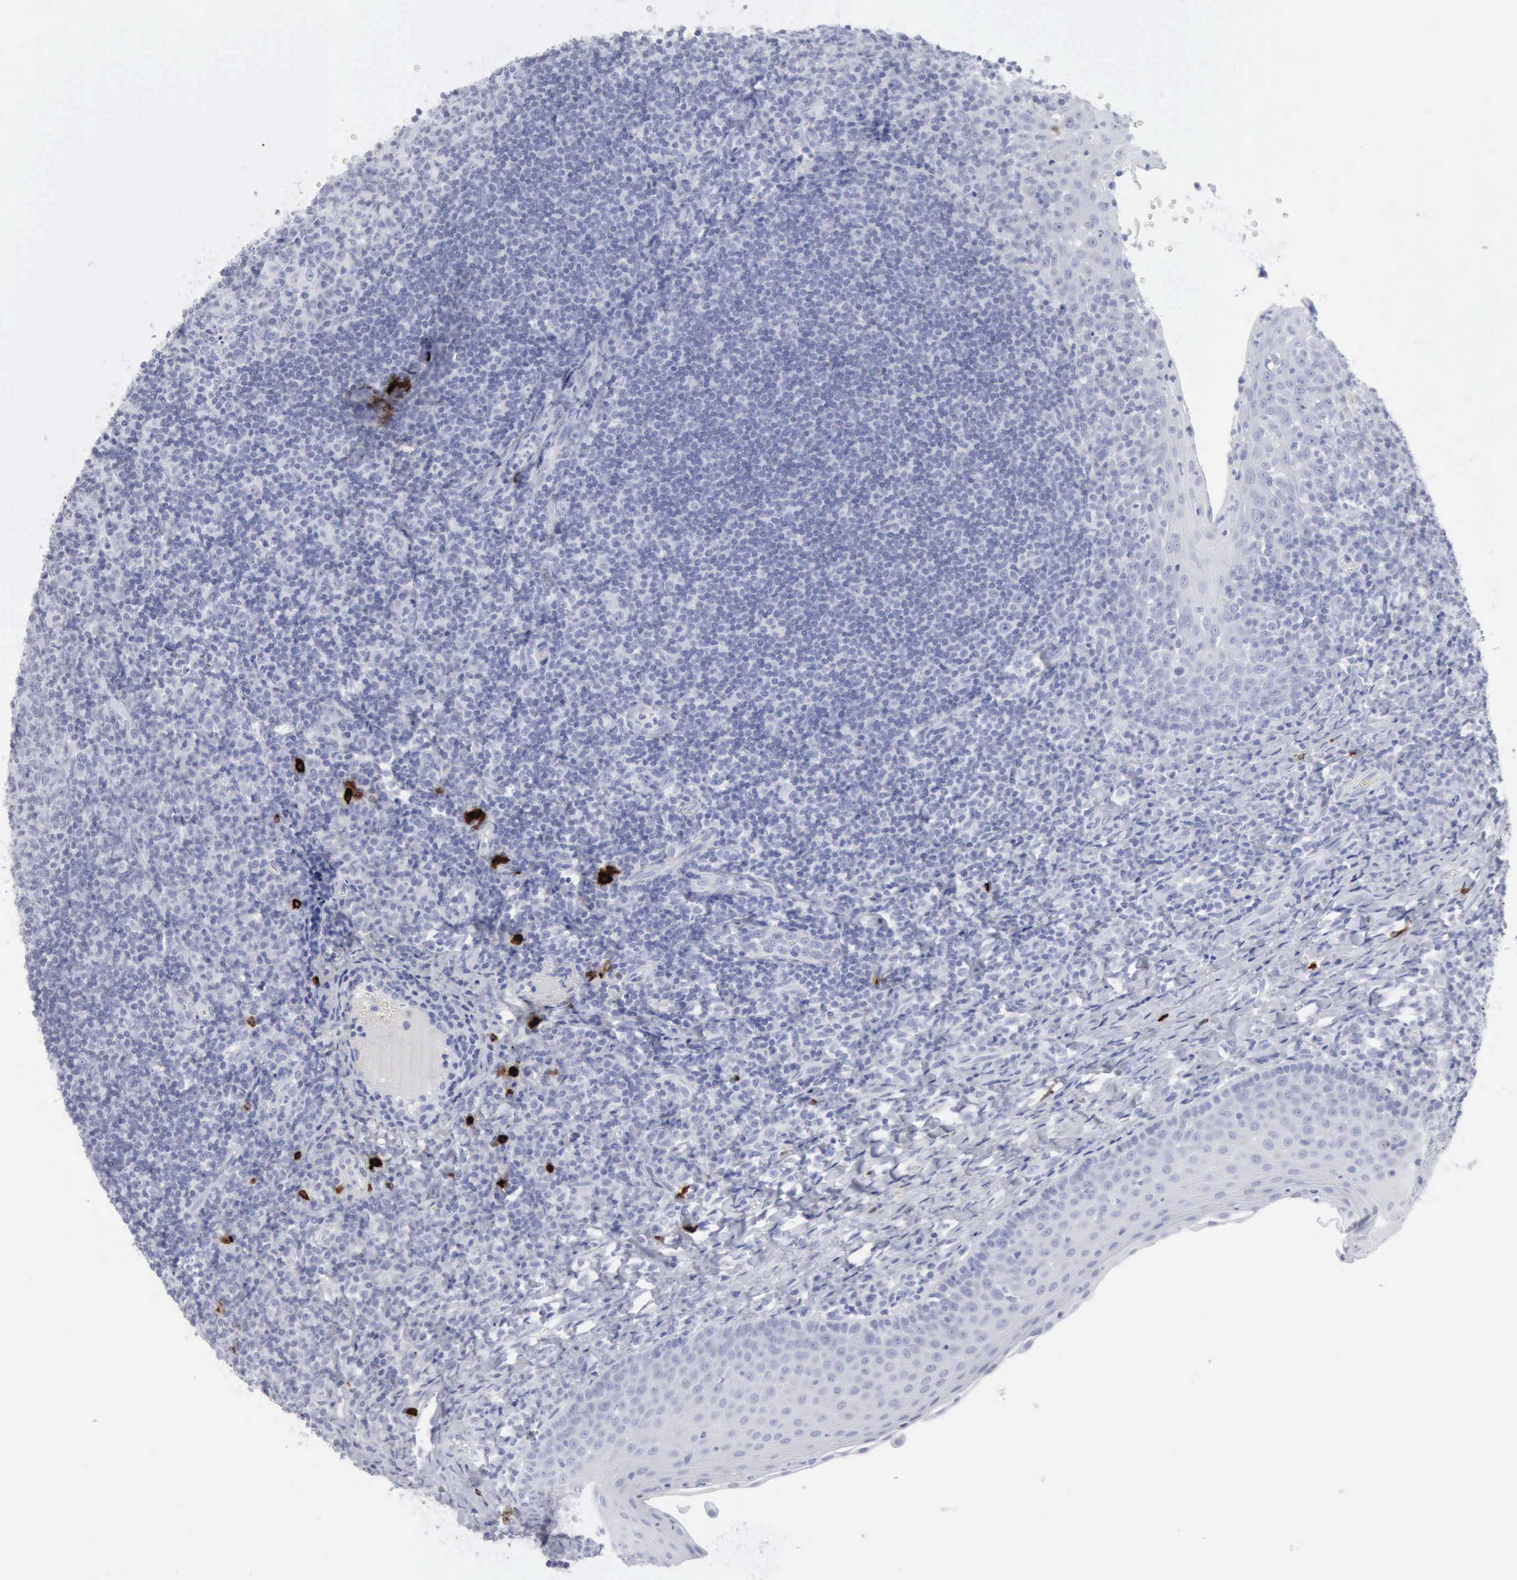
{"staining": {"intensity": "negative", "quantity": "none", "location": "none"}, "tissue": "tonsil", "cell_type": "Germinal center cells", "image_type": "normal", "snomed": [{"axis": "morphology", "description": "Normal tissue, NOS"}, {"axis": "topography", "description": "Tonsil"}], "caption": "Immunohistochemistry of normal tonsil demonstrates no expression in germinal center cells. (DAB immunohistochemistry, high magnification).", "gene": "CMA1", "patient": {"sex": "female", "age": 40}}